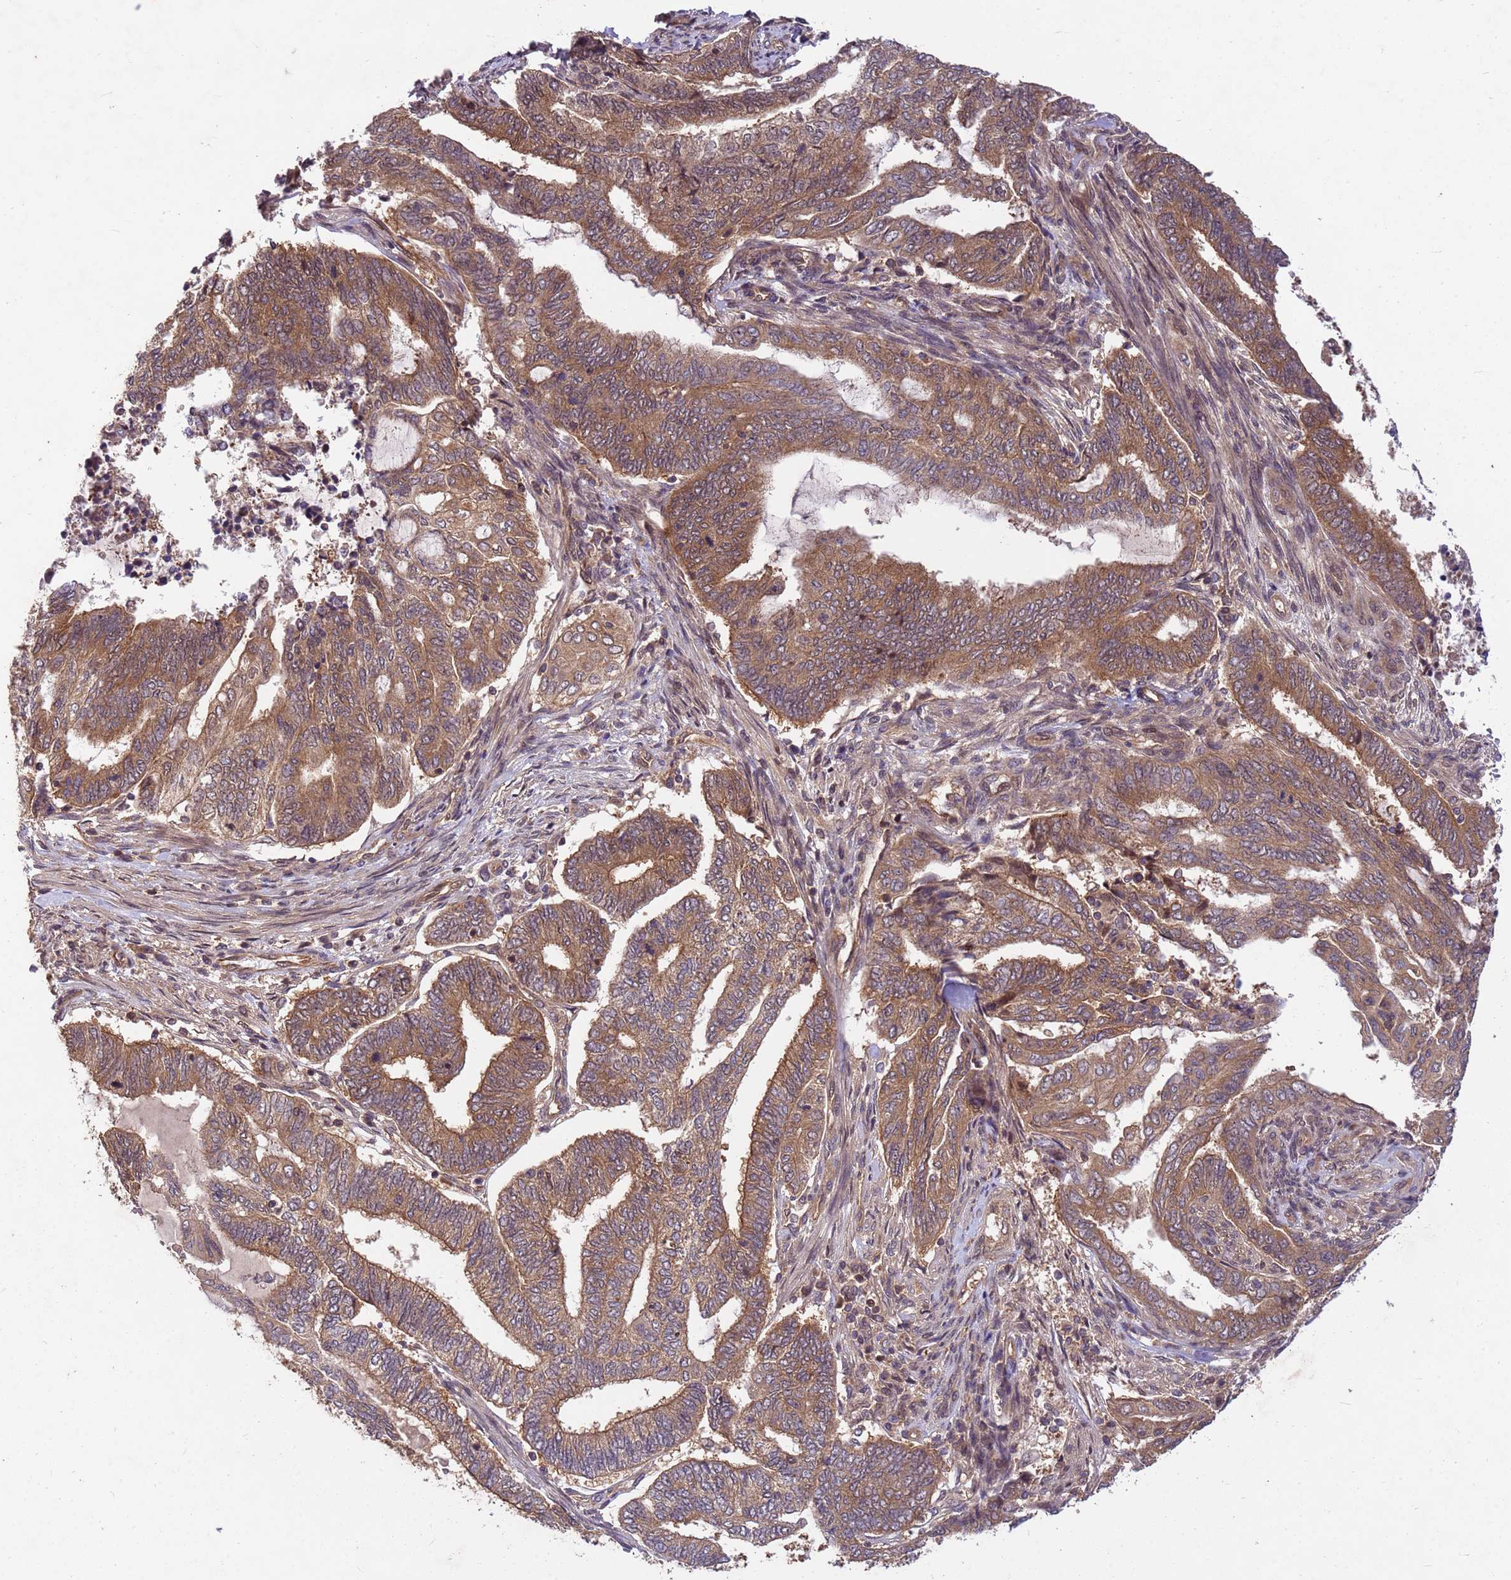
{"staining": {"intensity": "moderate", "quantity": ">75%", "location": "cytoplasmic/membranous"}, "tissue": "endometrial cancer", "cell_type": "Tumor cells", "image_type": "cancer", "snomed": [{"axis": "morphology", "description": "Adenocarcinoma, NOS"}, {"axis": "topography", "description": "Uterus"}, {"axis": "topography", "description": "Endometrium"}], "caption": "Immunohistochemistry image of human endometrial cancer (adenocarcinoma) stained for a protein (brown), which exhibits medium levels of moderate cytoplasmic/membranous positivity in about >75% of tumor cells.", "gene": "PPP2CB", "patient": {"sex": "female", "age": 70}}